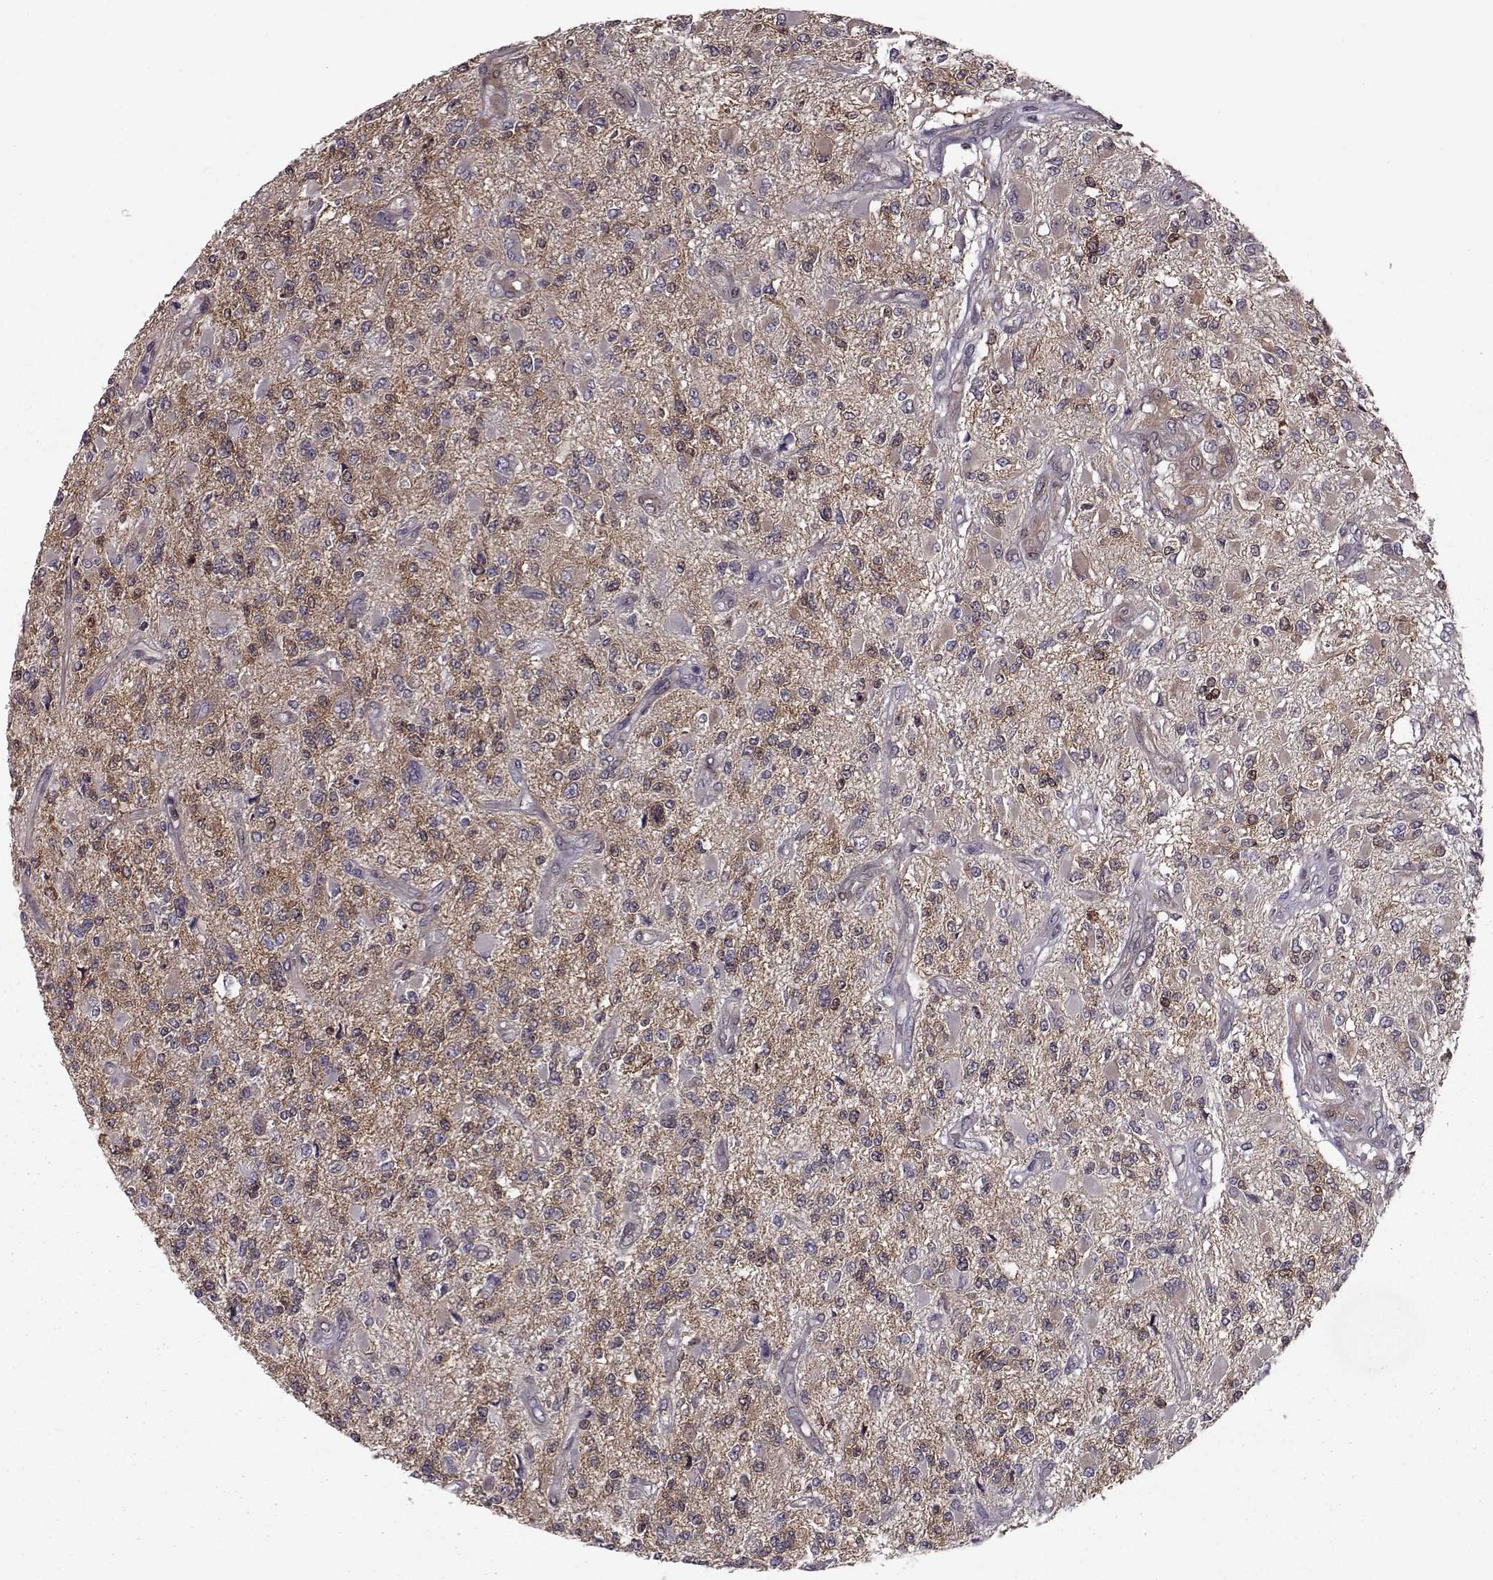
{"staining": {"intensity": "moderate", "quantity": "<25%", "location": "cytoplasmic/membranous"}, "tissue": "glioma", "cell_type": "Tumor cells", "image_type": "cancer", "snomed": [{"axis": "morphology", "description": "Glioma, malignant, High grade"}, {"axis": "topography", "description": "Brain"}], "caption": "Immunohistochemical staining of glioma exhibits low levels of moderate cytoplasmic/membranous protein positivity in about <25% of tumor cells.", "gene": "RANBP1", "patient": {"sex": "female", "age": 63}}